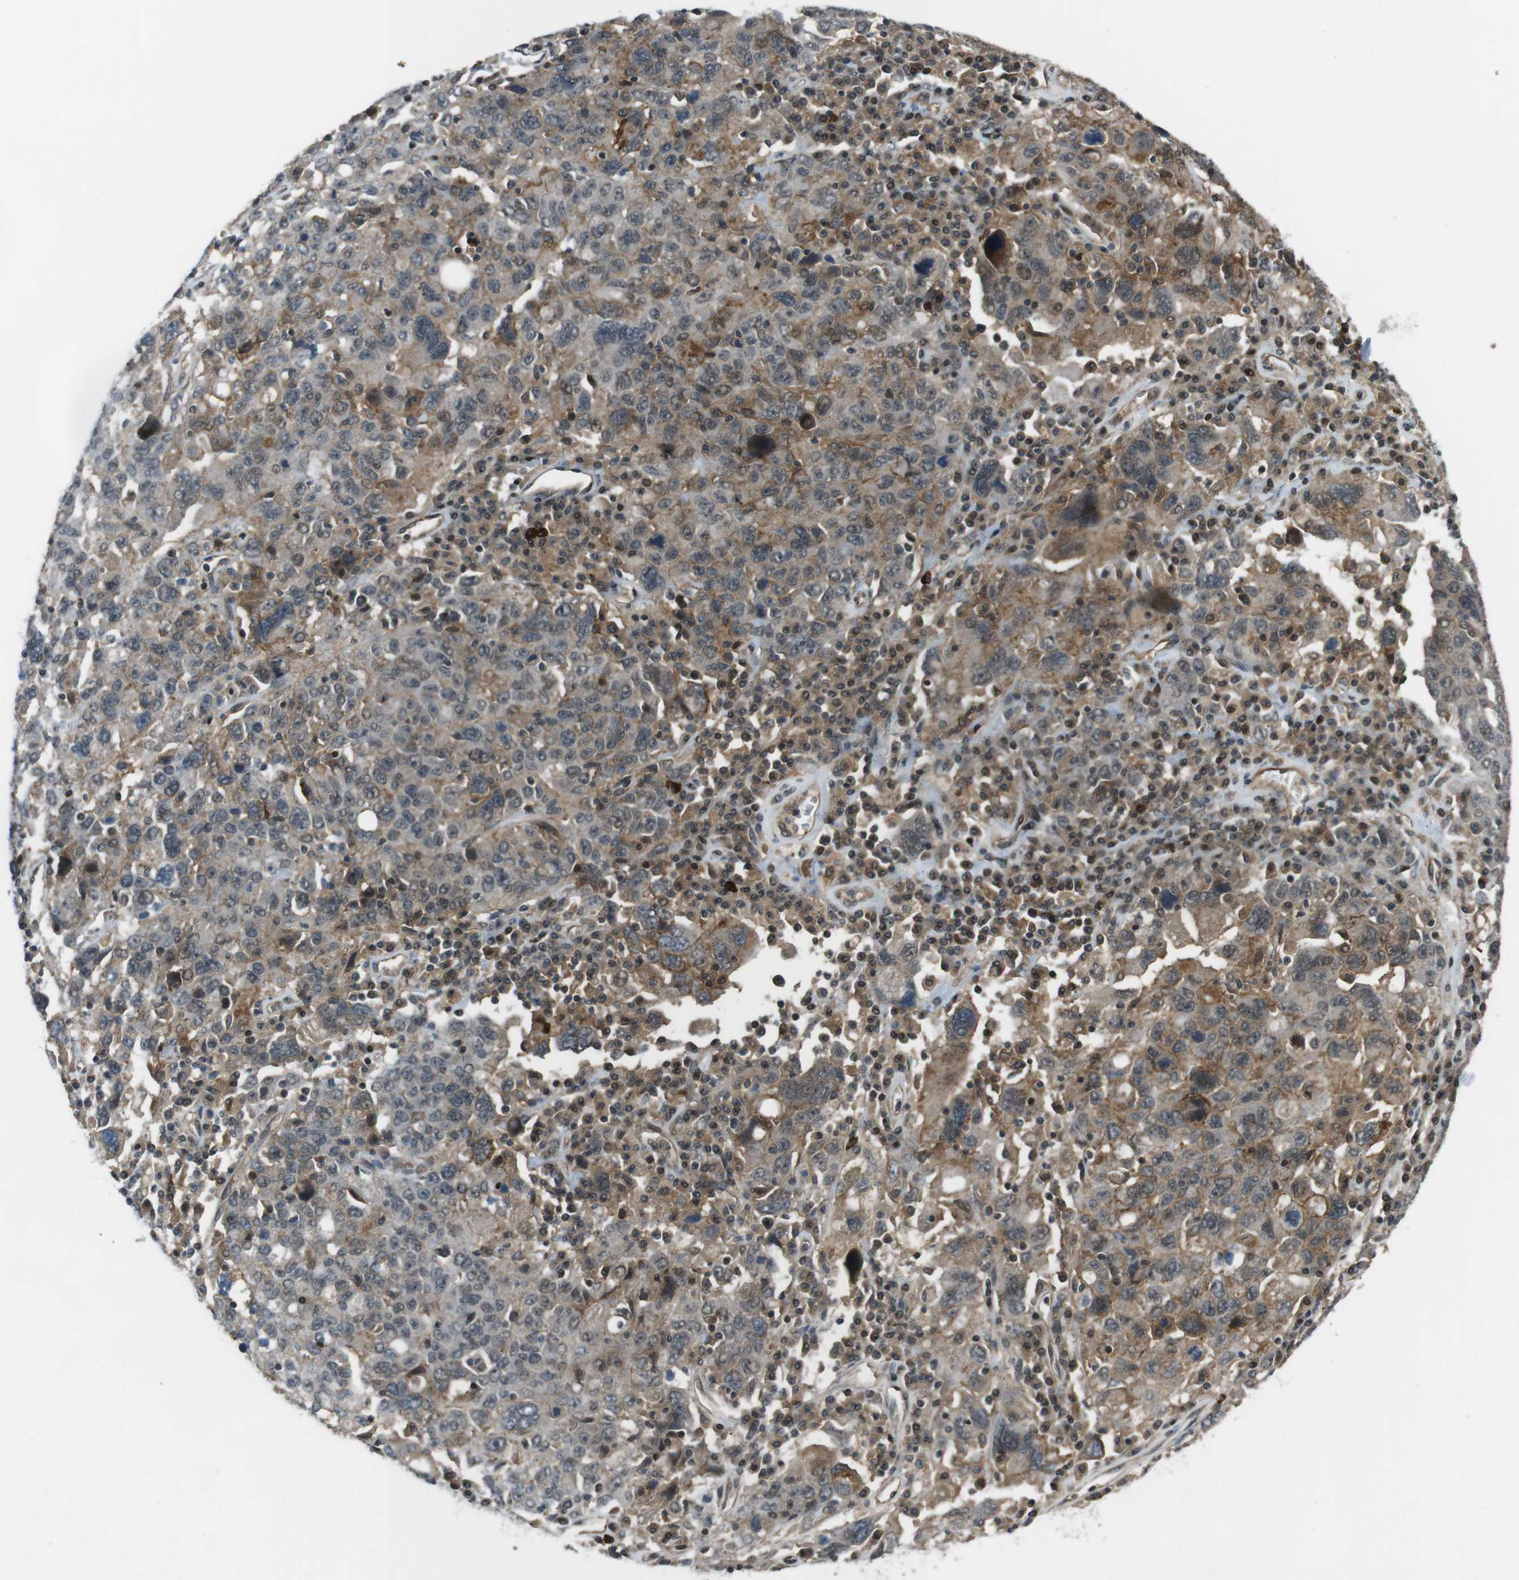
{"staining": {"intensity": "moderate", "quantity": "<25%", "location": "cytoplasmic/membranous,nuclear"}, "tissue": "ovarian cancer", "cell_type": "Tumor cells", "image_type": "cancer", "snomed": [{"axis": "morphology", "description": "Carcinoma, endometroid"}, {"axis": "topography", "description": "Ovary"}], "caption": "This is an image of immunohistochemistry staining of endometroid carcinoma (ovarian), which shows moderate positivity in the cytoplasmic/membranous and nuclear of tumor cells.", "gene": "TIAM2", "patient": {"sex": "female", "age": 62}}